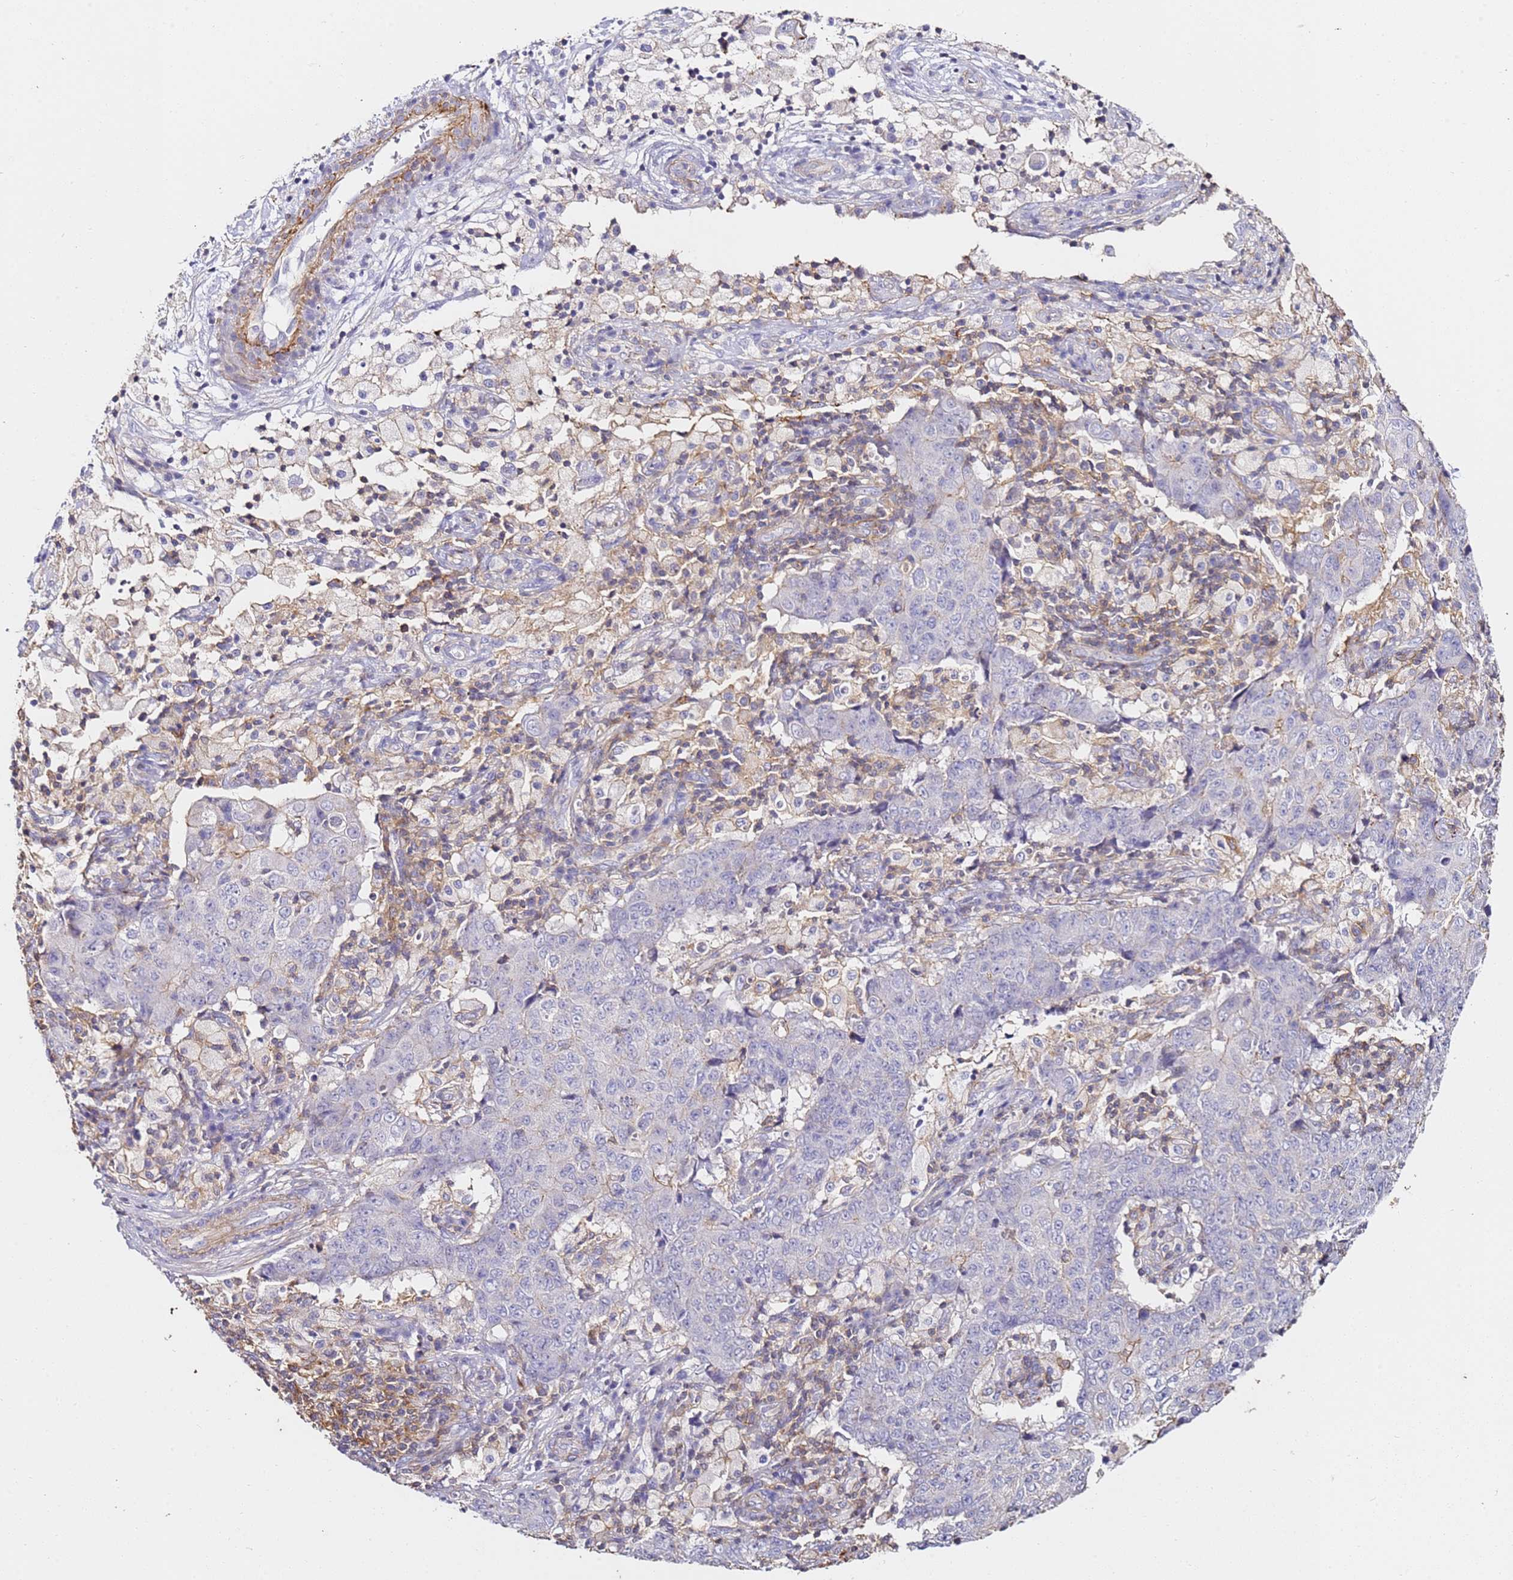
{"staining": {"intensity": "negative", "quantity": "none", "location": "none"}, "tissue": "ovarian cancer", "cell_type": "Tumor cells", "image_type": "cancer", "snomed": [{"axis": "morphology", "description": "Carcinoma, endometroid"}, {"axis": "topography", "description": "Ovary"}], "caption": "Immunohistochemistry (IHC) image of neoplastic tissue: ovarian cancer (endometroid carcinoma) stained with DAB (3,3'-diaminobenzidine) shows no significant protein staining in tumor cells. (DAB immunohistochemistry visualized using brightfield microscopy, high magnification).", "gene": "ZNF671", "patient": {"sex": "female", "age": 42}}